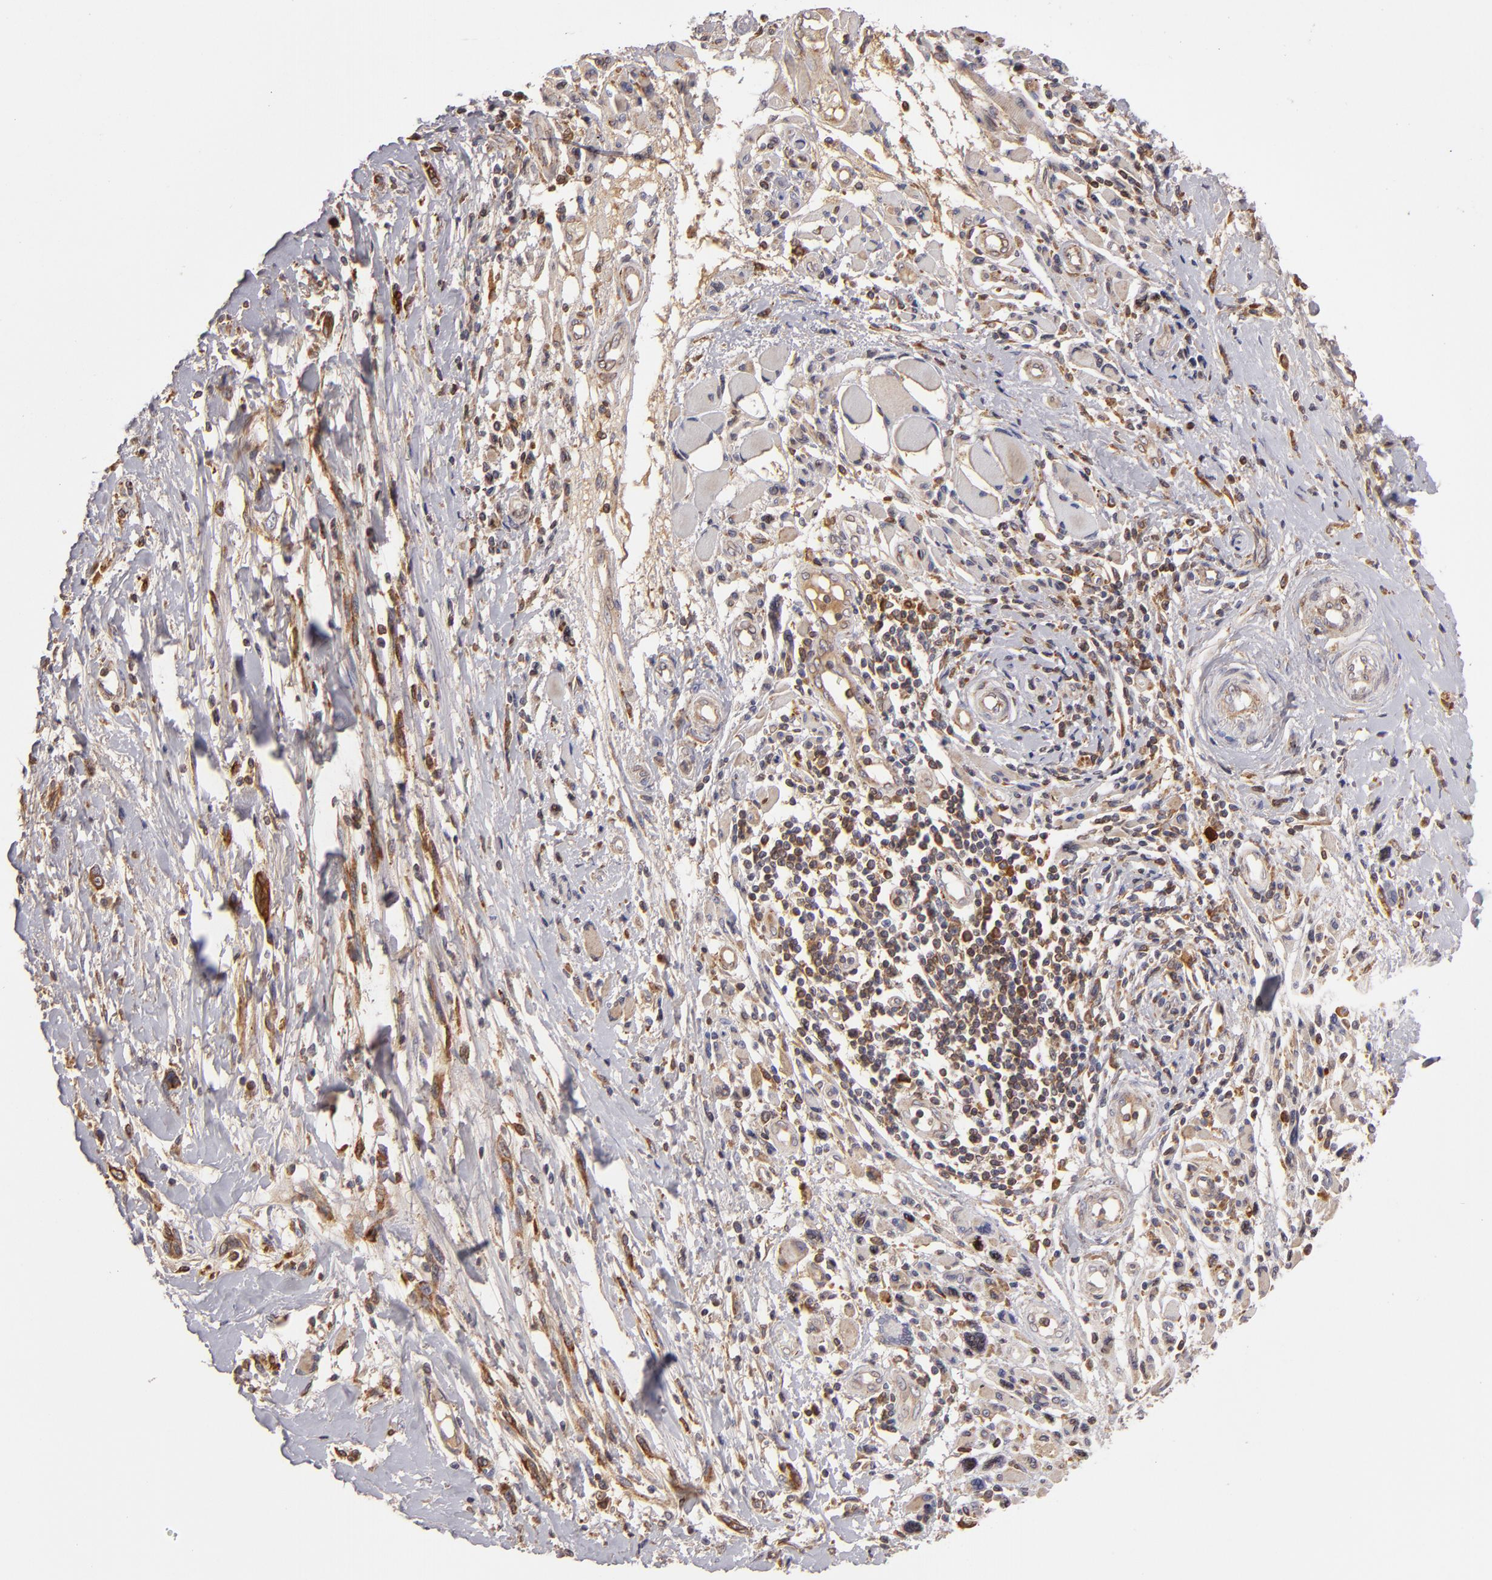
{"staining": {"intensity": "strong", "quantity": ">75%", "location": "cytoplasmic/membranous"}, "tissue": "melanoma", "cell_type": "Tumor cells", "image_type": "cancer", "snomed": [{"axis": "morphology", "description": "Malignant melanoma, NOS"}, {"axis": "topography", "description": "Skin"}], "caption": "DAB immunohistochemical staining of malignant melanoma shows strong cytoplasmic/membranous protein positivity in approximately >75% of tumor cells.", "gene": "CFB", "patient": {"sex": "male", "age": 91}}